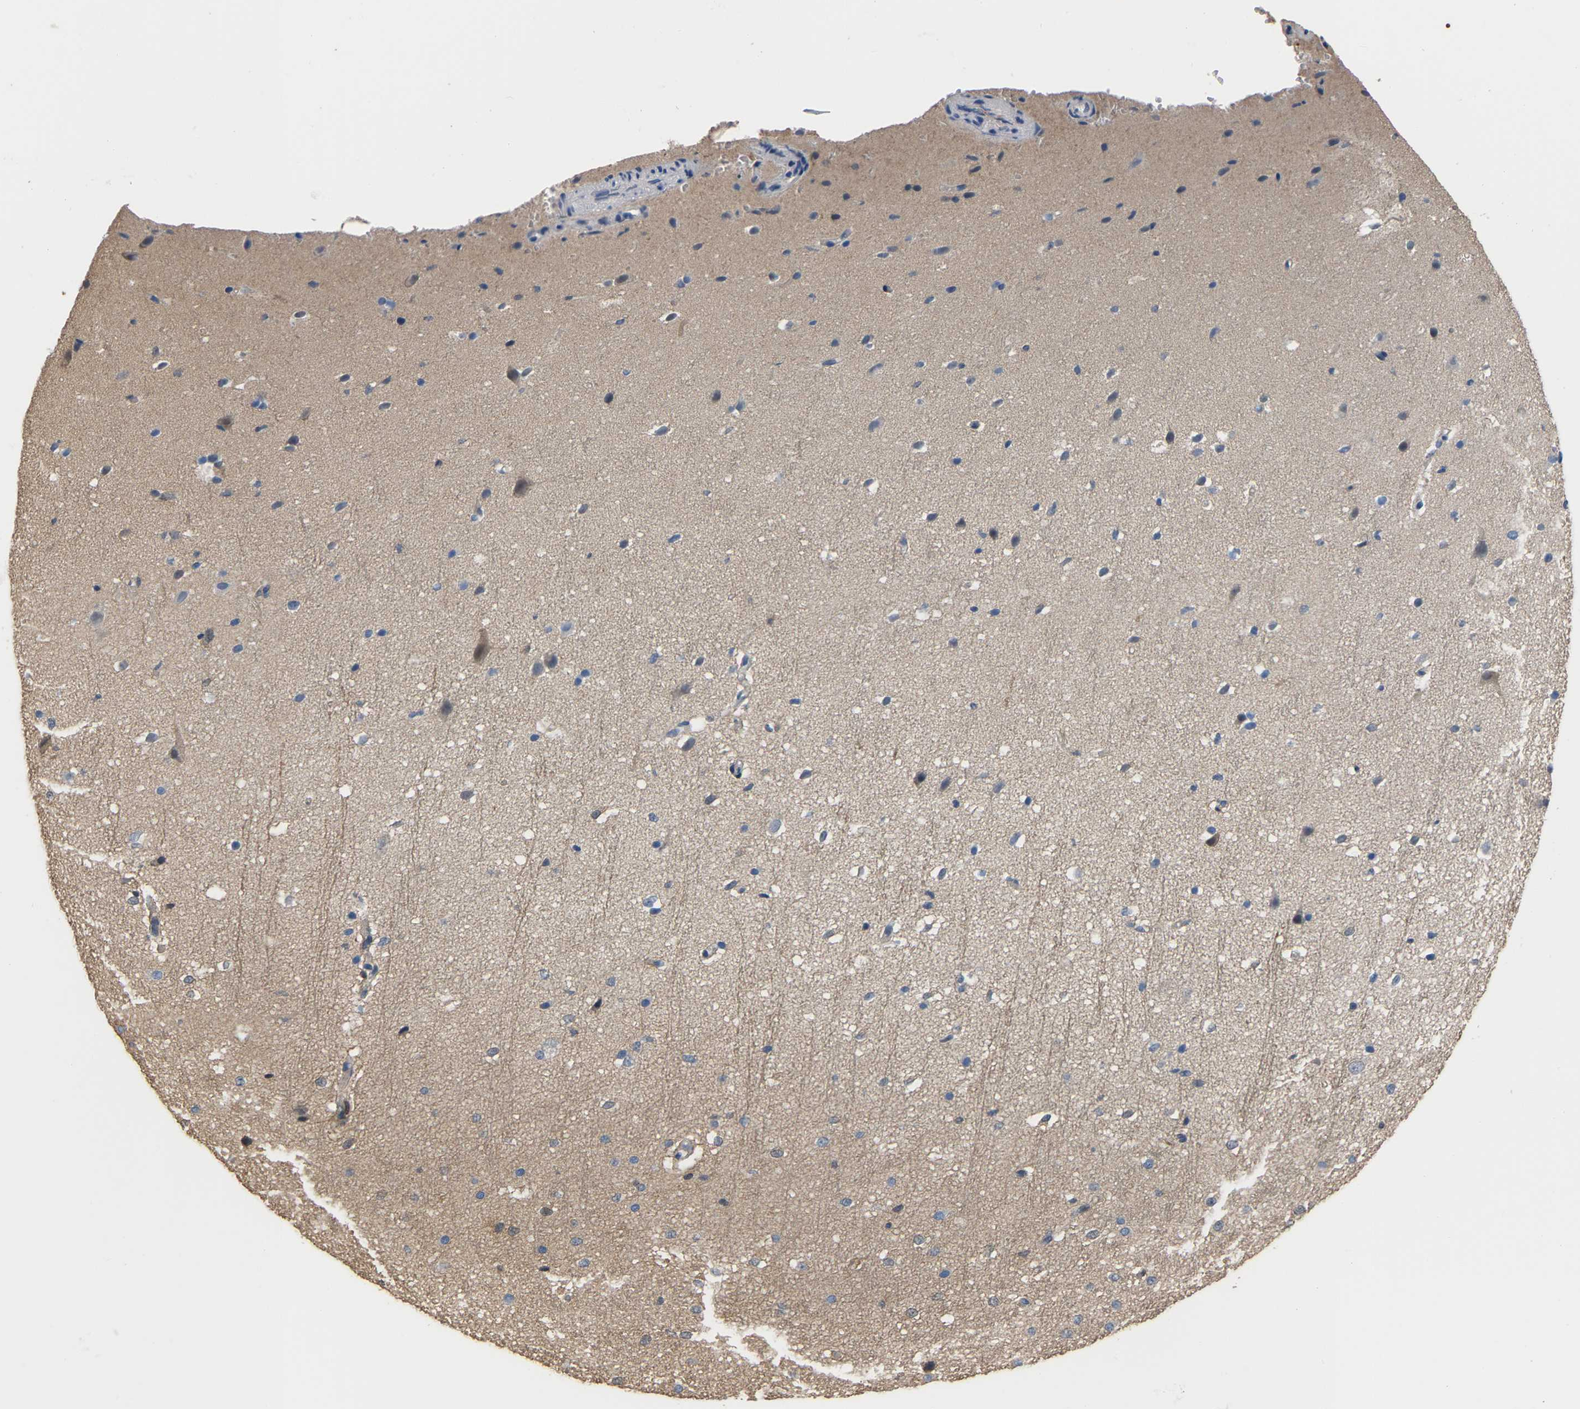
{"staining": {"intensity": "negative", "quantity": "none", "location": "none"}, "tissue": "cerebral cortex", "cell_type": "Endothelial cells", "image_type": "normal", "snomed": [{"axis": "morphology", "description": "Normal tissue, NOS"}, {"axis": "morphology", "description": "Developmental malformation"}, {"axis": "topography", "description": "Cerebral cortex"}], "caption": "Immunohistochemistry (IHC) histopathology image of benign cerebral cortex: cerebral cortex stained with DAB (3,3'-diaminobenzidine) exhibits no significant protein positivity in endothelial cells. (DAB IHC visualized using brightfield microscopy, high magnification).", "gene": "MTPN", "patient": {"sex": "female", "age": 30}}